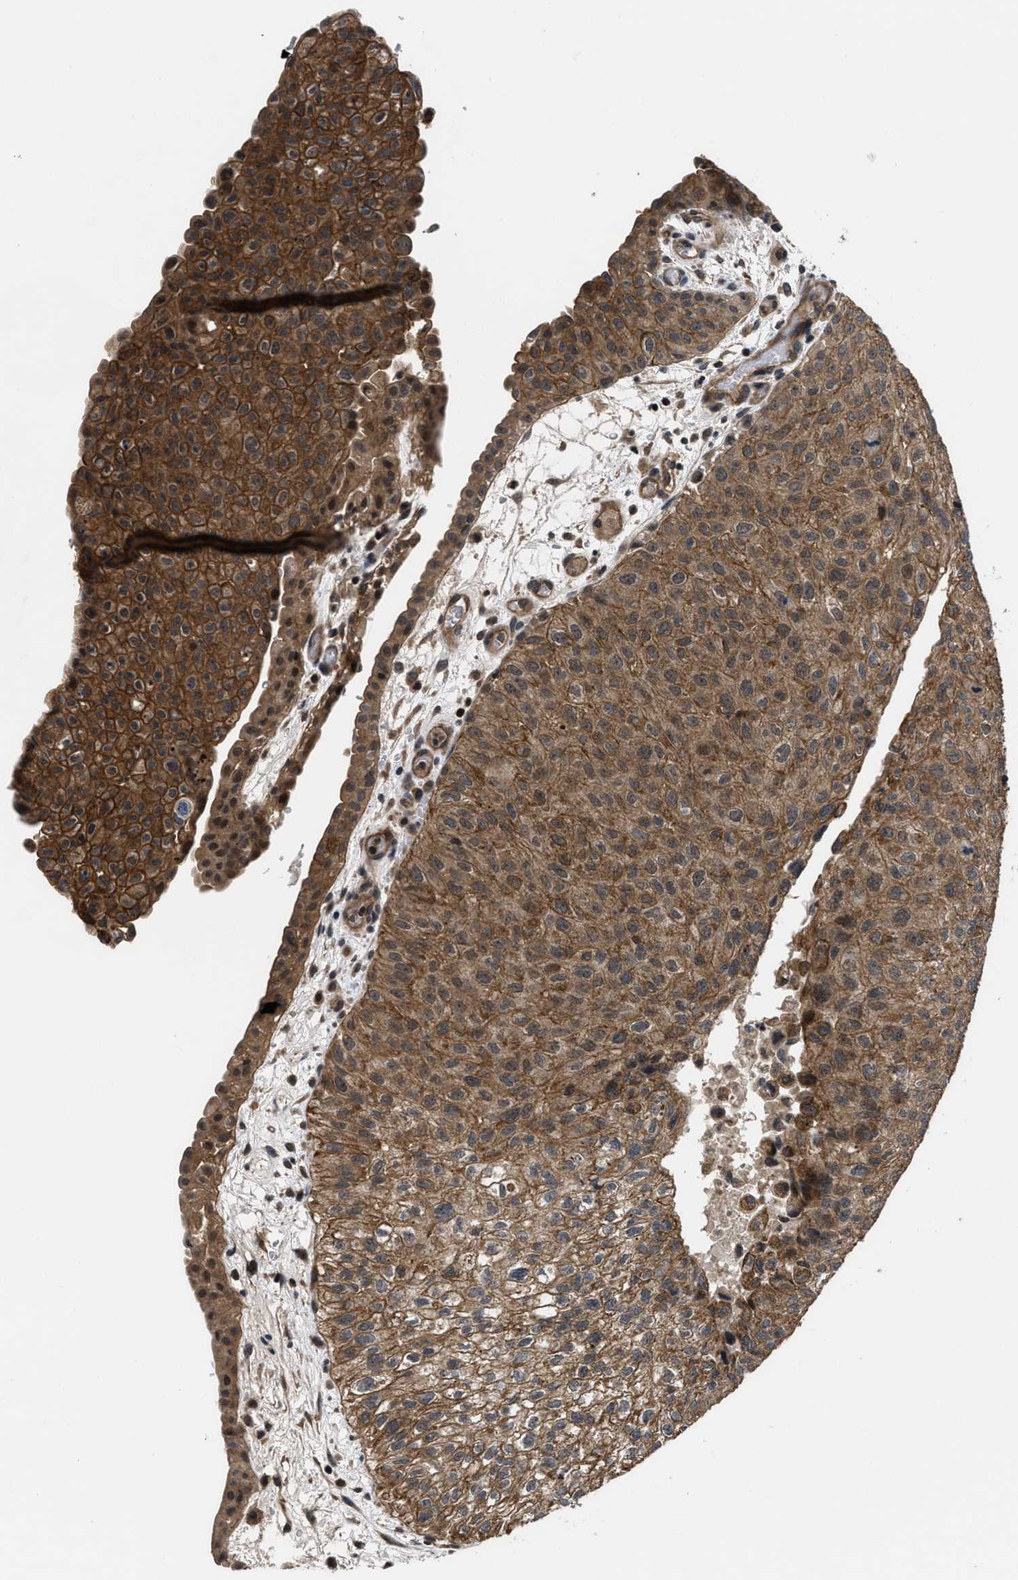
{"staining": {"intensity": "moderate", "quantity": ">75%", "location": "cytoplasmic/membranous,nuclear"}, "tissue": "urothelial cancer", "cell_type": "Tumor cells", "image_type": "cancer", "snomed": [{"axis": "morphology", "description": "Urothelial carcinoma, Low grade"}, {"axis": "morphology", "description": "Urothelial carcinoma, High grade"}, {"axis": "topography", "description": "Urinary bladder"}], "caption": "Low-grade urothelial carcinoma stained with a protein marker demonstrates moderate staining in tumor cells.", "gene": "DNAJC14", "patient": {"sex": "male", "age": 35}}